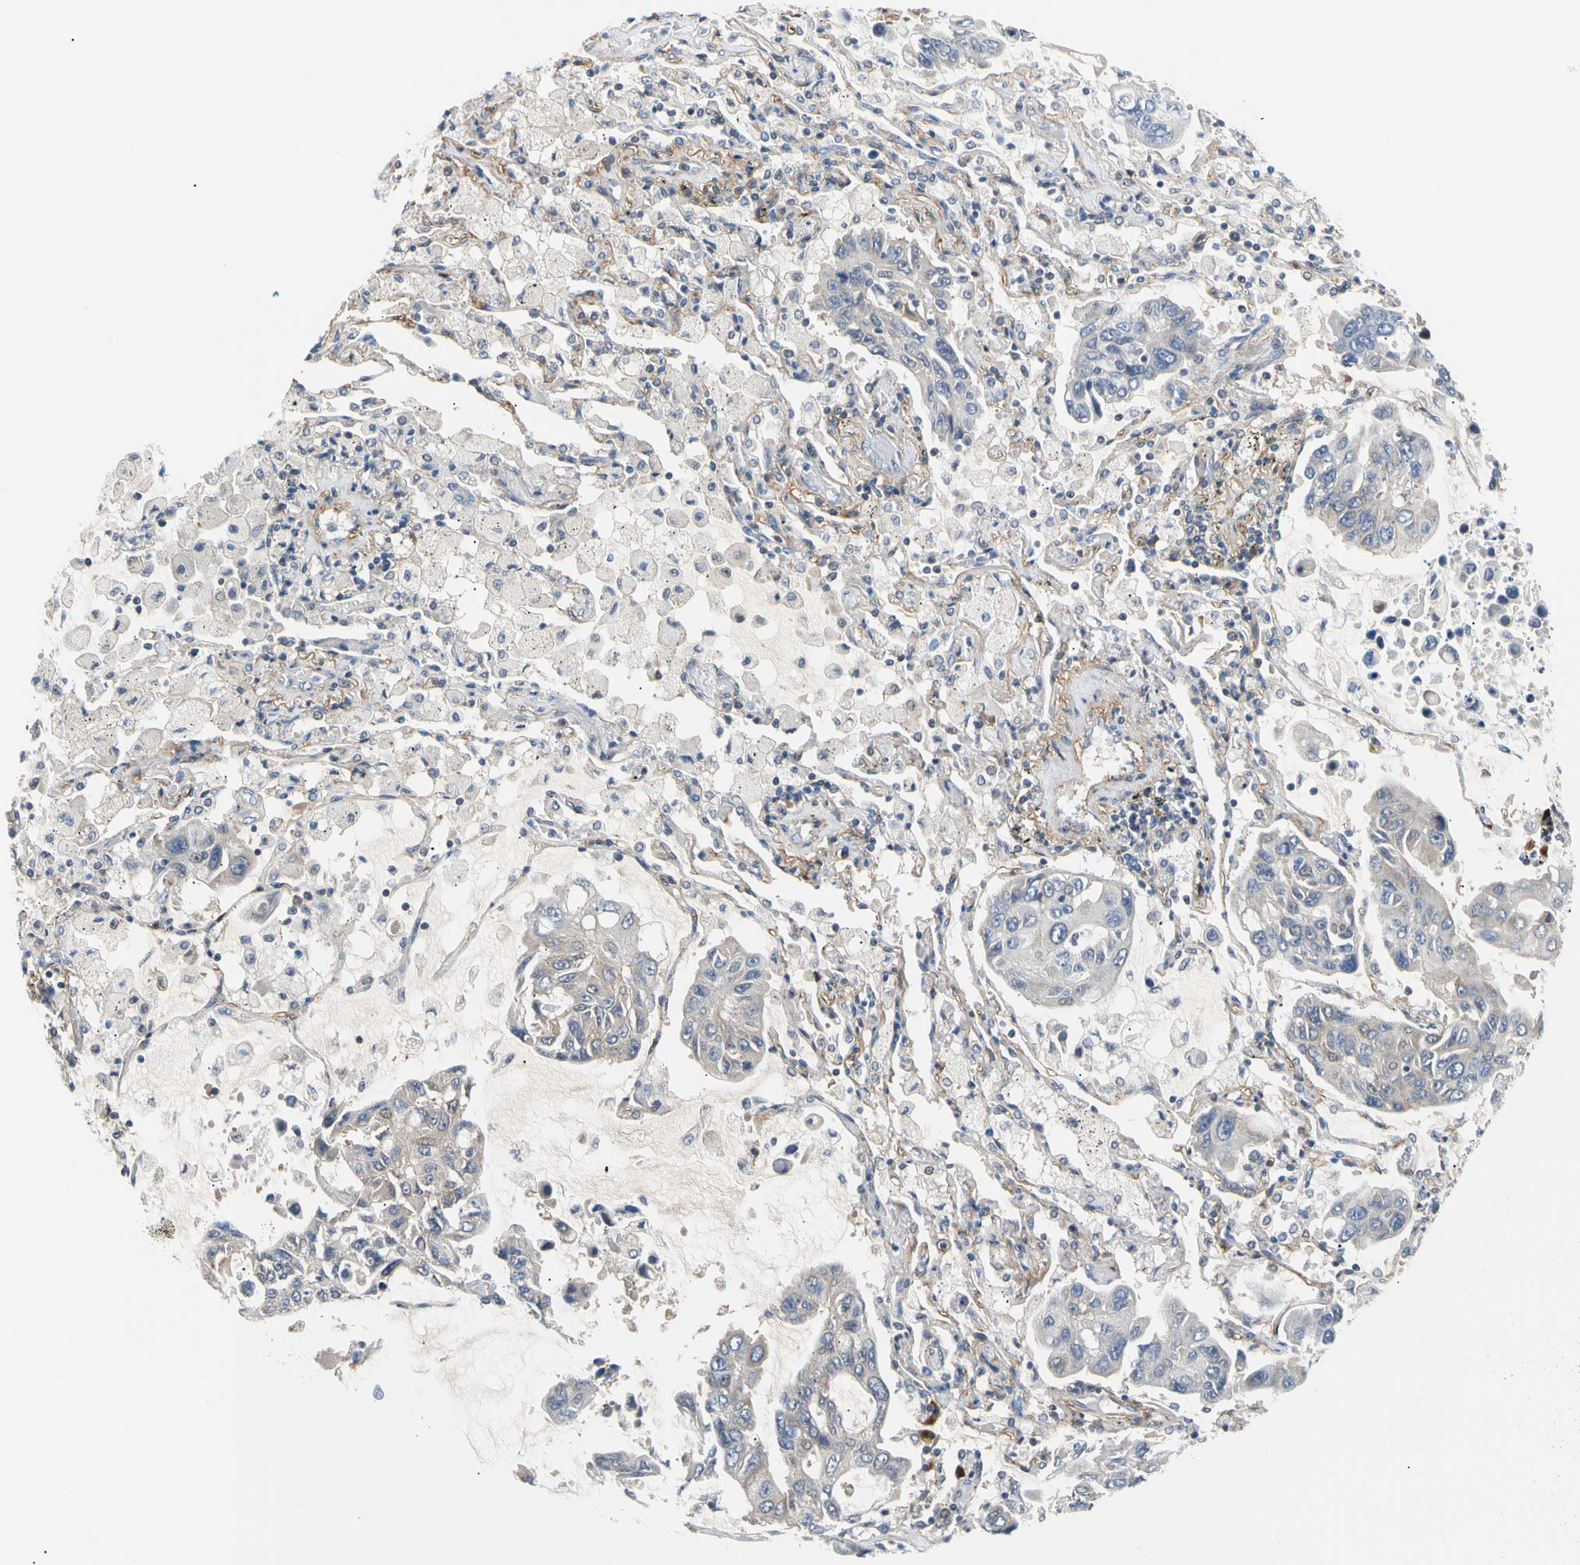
{"staining": {"intensity": "weak", "quantity": "<25%", "location": "cytoplasmic/membranous"}, "tissue": "lung cancer", "cell_type": "Tumor cells", "image_type": "cancer", "snomed": [{"axis": "morphology", "description": "Adenocarcinoma, NOS"}, {"axis": "topography", "description": "Lung"}], "caption": "A high-resolution histopathology image shows IHC staining of lung adenocarcinoma, which reveals no significant positivity in tumor cells.", "gene": "SEC23B", "patient": {"sex": "male", "age": 64}}